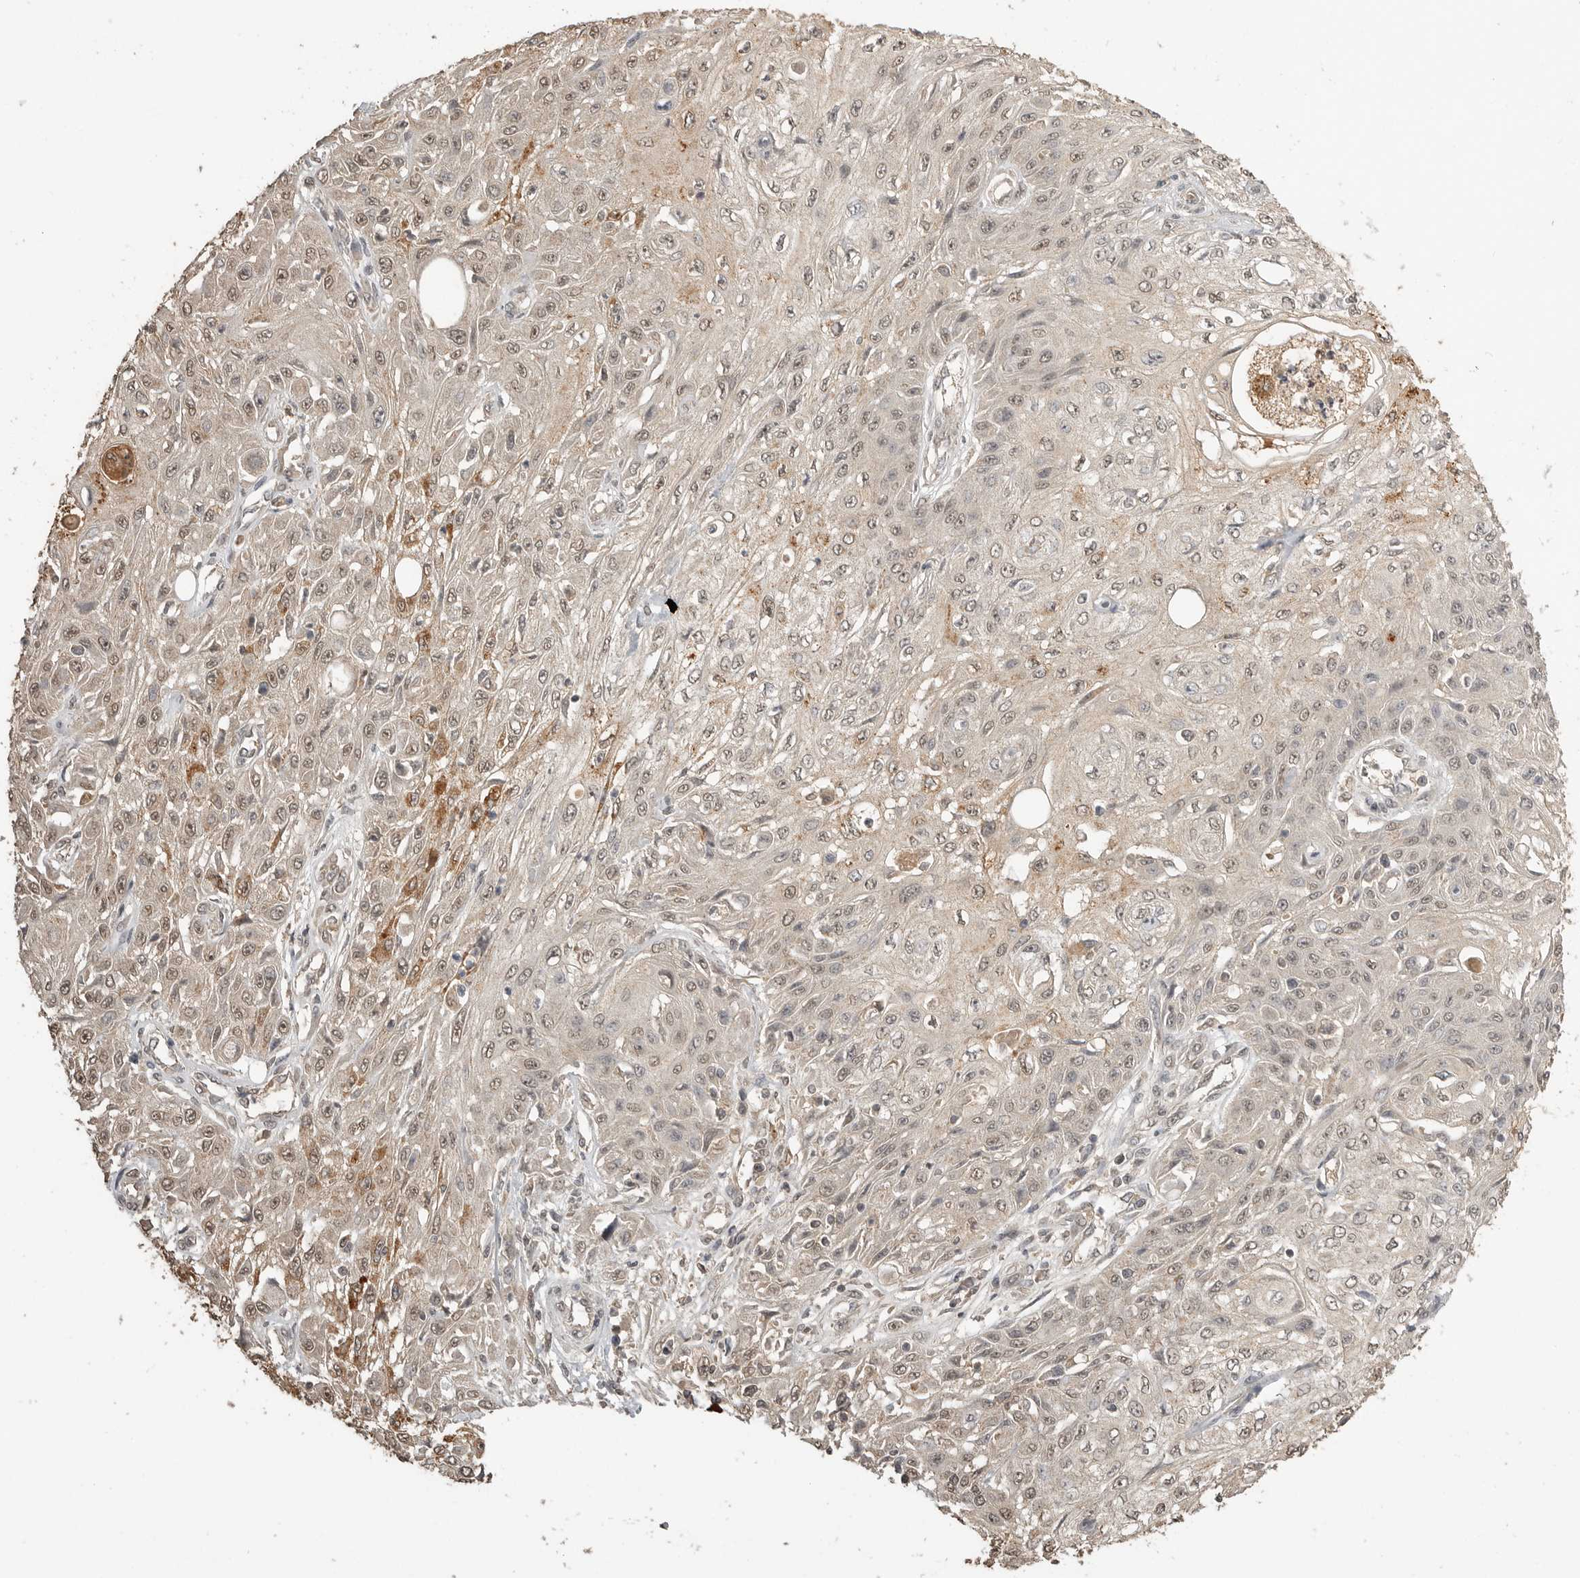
{"staining": {"intensity": "weak", "quantity": ">75%", "location": "nuclear"}, "tissue": "skin cancer", "cell_type": "Tumor cells", "image_type": "cancer", "snomed": [{"axis": "morphology", "description": "Squamous cell carcinoma, NOS"}, {"axis": "morphology", "description": "Squamous cell carcinoma, metastatic, NOS"}, {"axis": "topography", "description": "Skin"}, {"axis": "topography", "description": "Lymph node"}], "caption": "Immunohistochemical staining of human skin metastatic squamous cell carcinoma displays weak nuclear protein positivity in about >75% of tumor cells.", "gene": "ASPSCR1", "patient": {"sex": "male", "age": 75}}